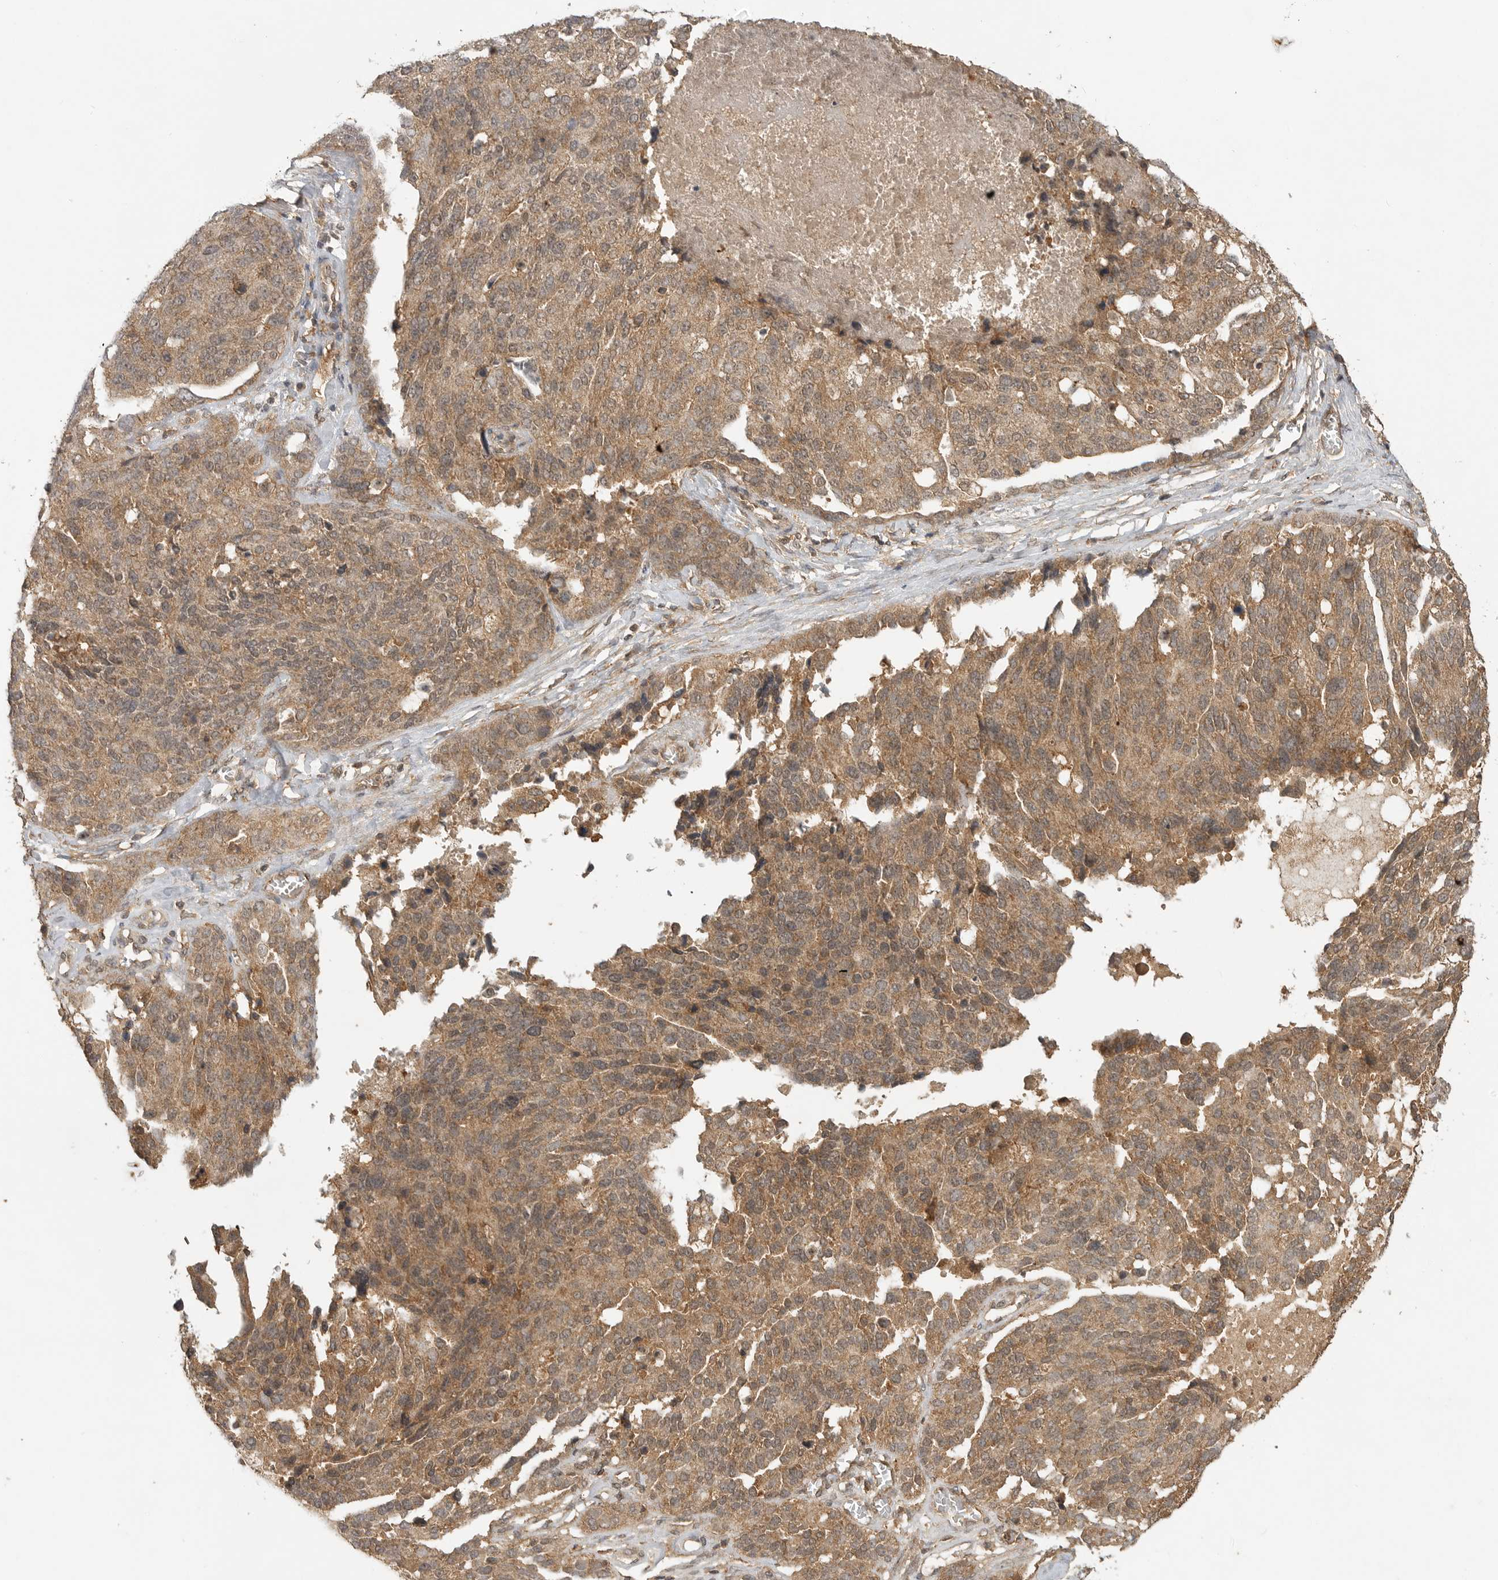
{"staining": {"intensity": "weak", "quantity": ">75%", "location": "cytoplasmic/membranous"}, "tissue": "ovarian cancer", "cell_type": "Tumor cells", "image_type": "cancer", "snomed": [{"axis": "morphology", "description": "Cystadenocarcinoma, serous, NOS"}, {"axis": "topography", "description": "Ovary"}], "caption": "Ovarian cancer (serous cystadenocarcinoma) was stained to show a protein in brown. There is low levels of weak cytoplasmic/membranous staining in about >75% of tumor cells. The protein of interest is shown in brown color, while the nuclei are stained blue.", "gene": "ICOSLG", "patient": {"sex": "female", "age": 44}}